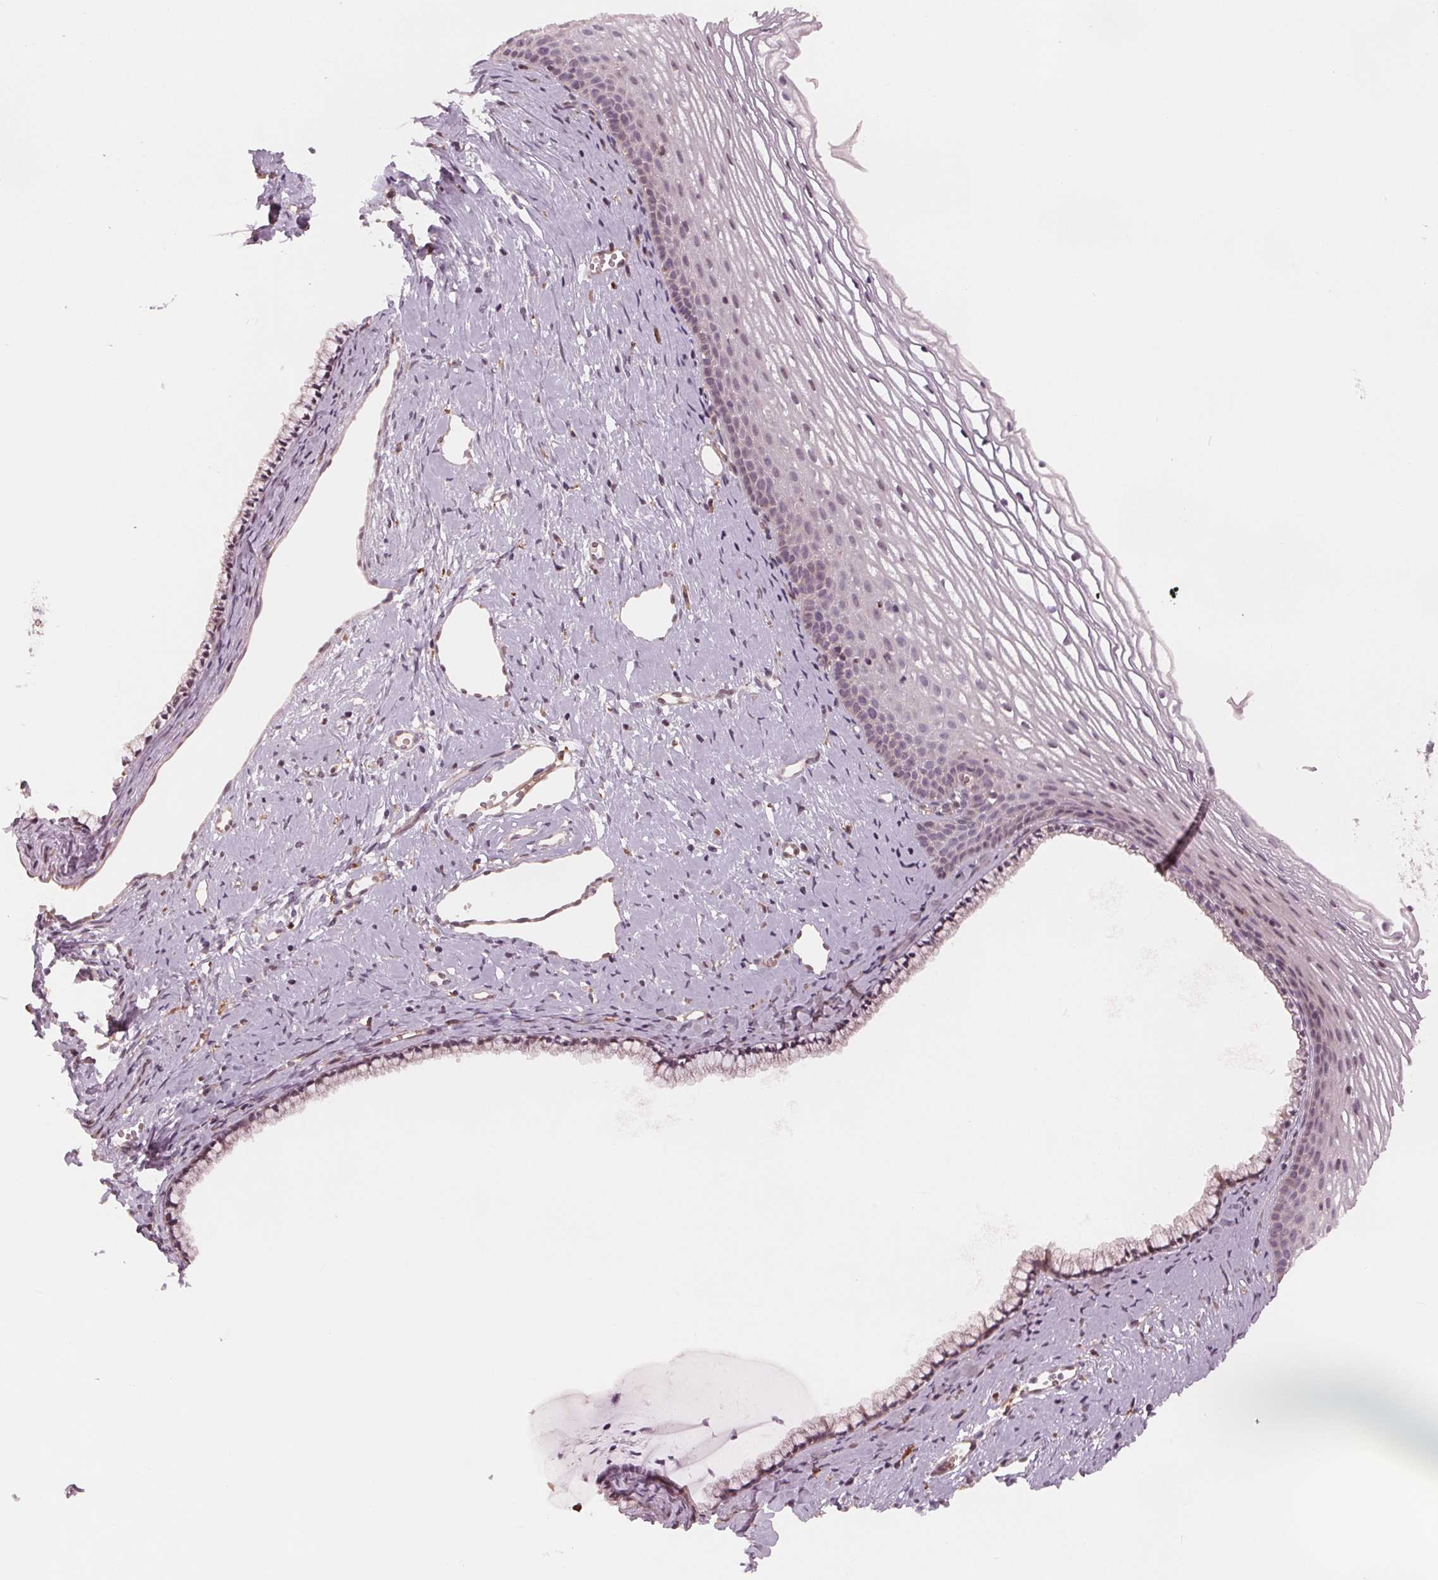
{"staining": {"intensity": "negative", "quantity": "none", "location": "none"}, "tissue": "cervix", "cell_type": "Glandular cells", "image_type": "normal", "snomed": [{"axis": "morphology", "description": "Normal tissue, NOS"}, {"axis": "topography", "description": "Cervix"}], "caption": "A high-resolution histopathology image shows immunohistochemistry (IHC) staining of normal cervix, which shows no significant positivity in glandular cells.", "gene": "IL9R", "patient": {"sex": "female", "age": 40}}